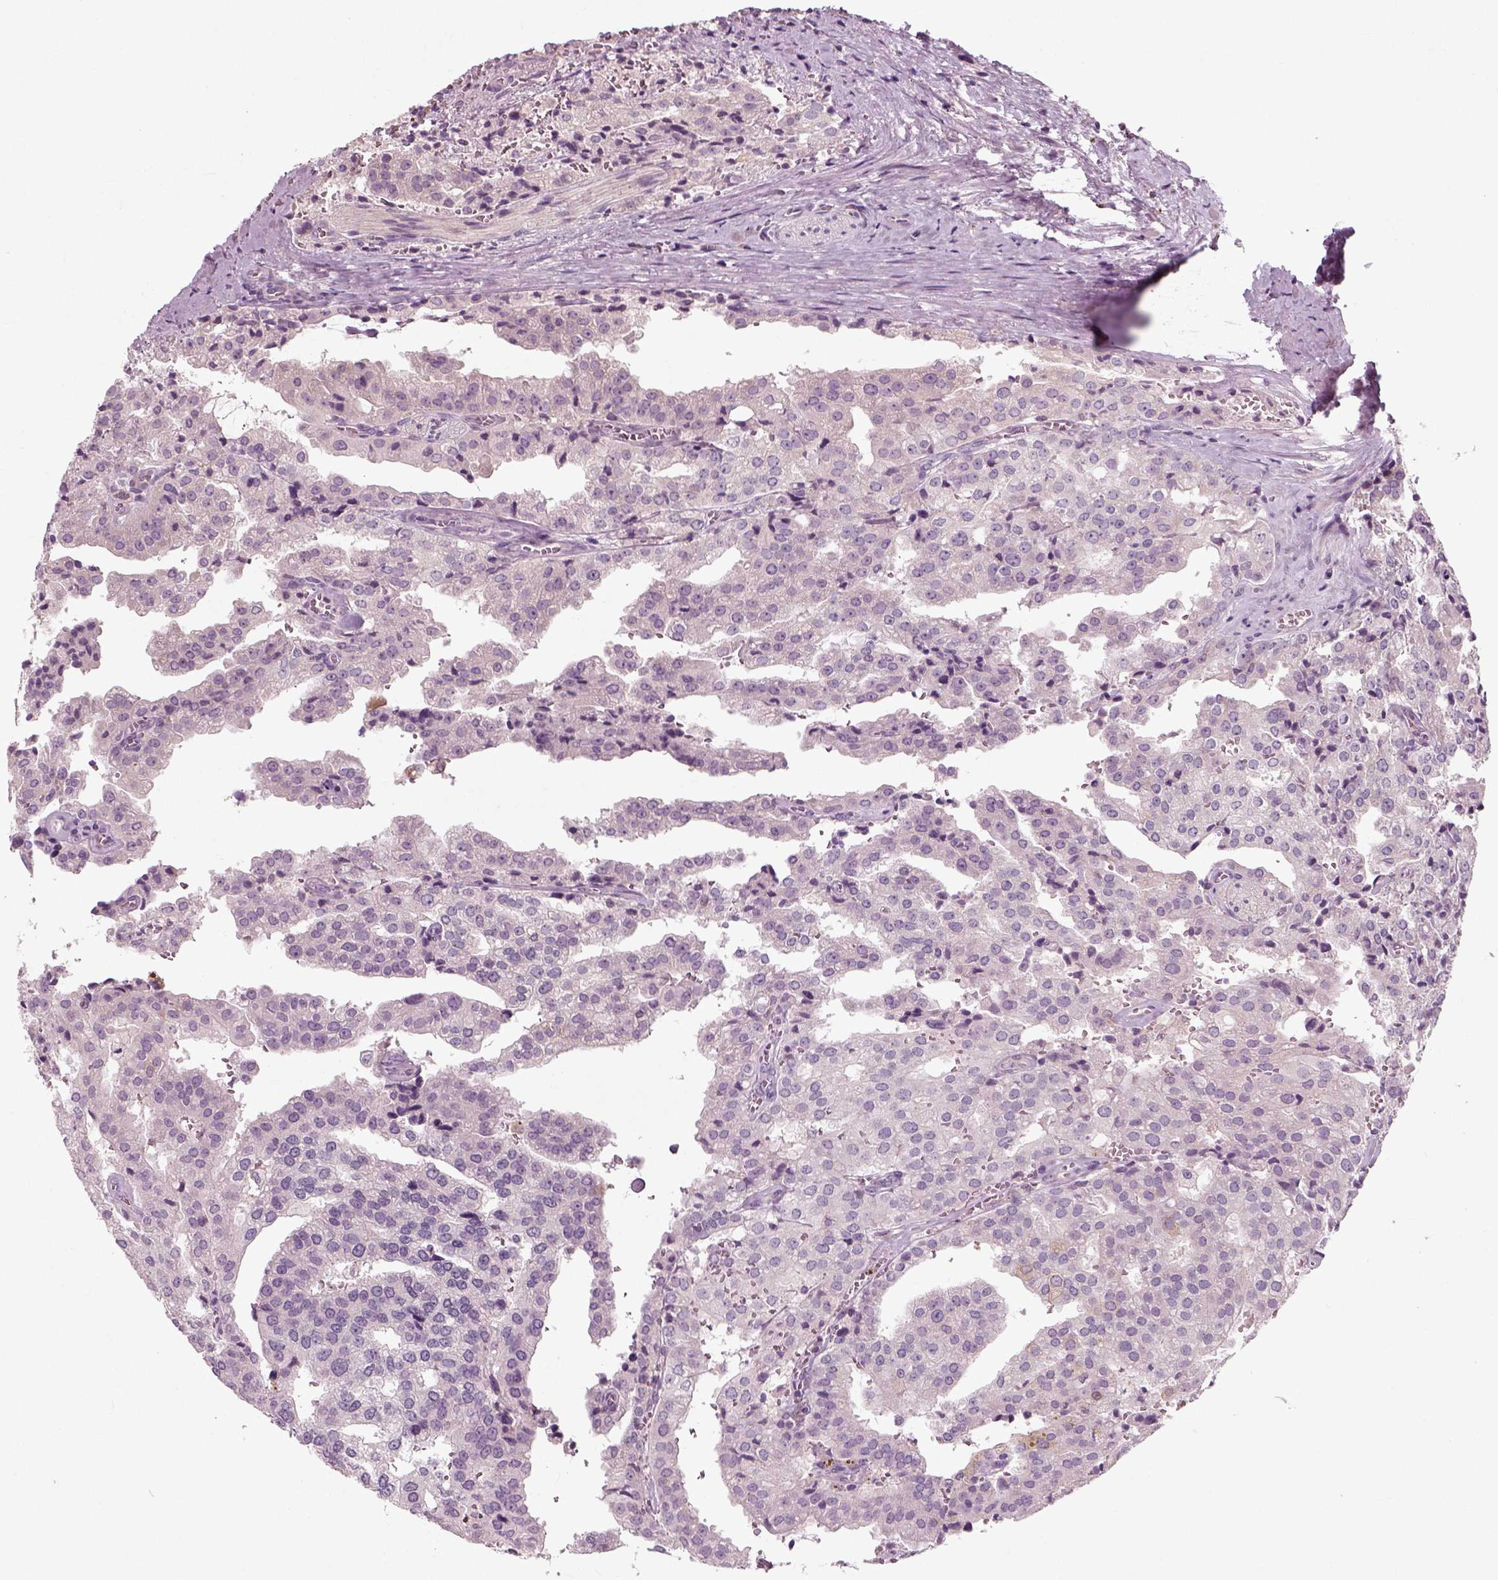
{"staining": {"intensity": "negative", "quantity": "none", "location": "none"}, "tissue": "prostate cancer", "cell_type": "Tumor cells", "image_type": "cancer", "snomed": [{"axis": "morphology", "description": "Adenocarcinoma, High grade"}, {"axis": "topography", "description": "Prostate"}], "caption": "Immunohistochemistry (IHC) photomicrograph of neoplastic tissue: prostate cancer stained with DAB reveals no significant protein staining in tumor cells.", "gene": "RND2", "patient": {"sex": "male", "age": 68}}